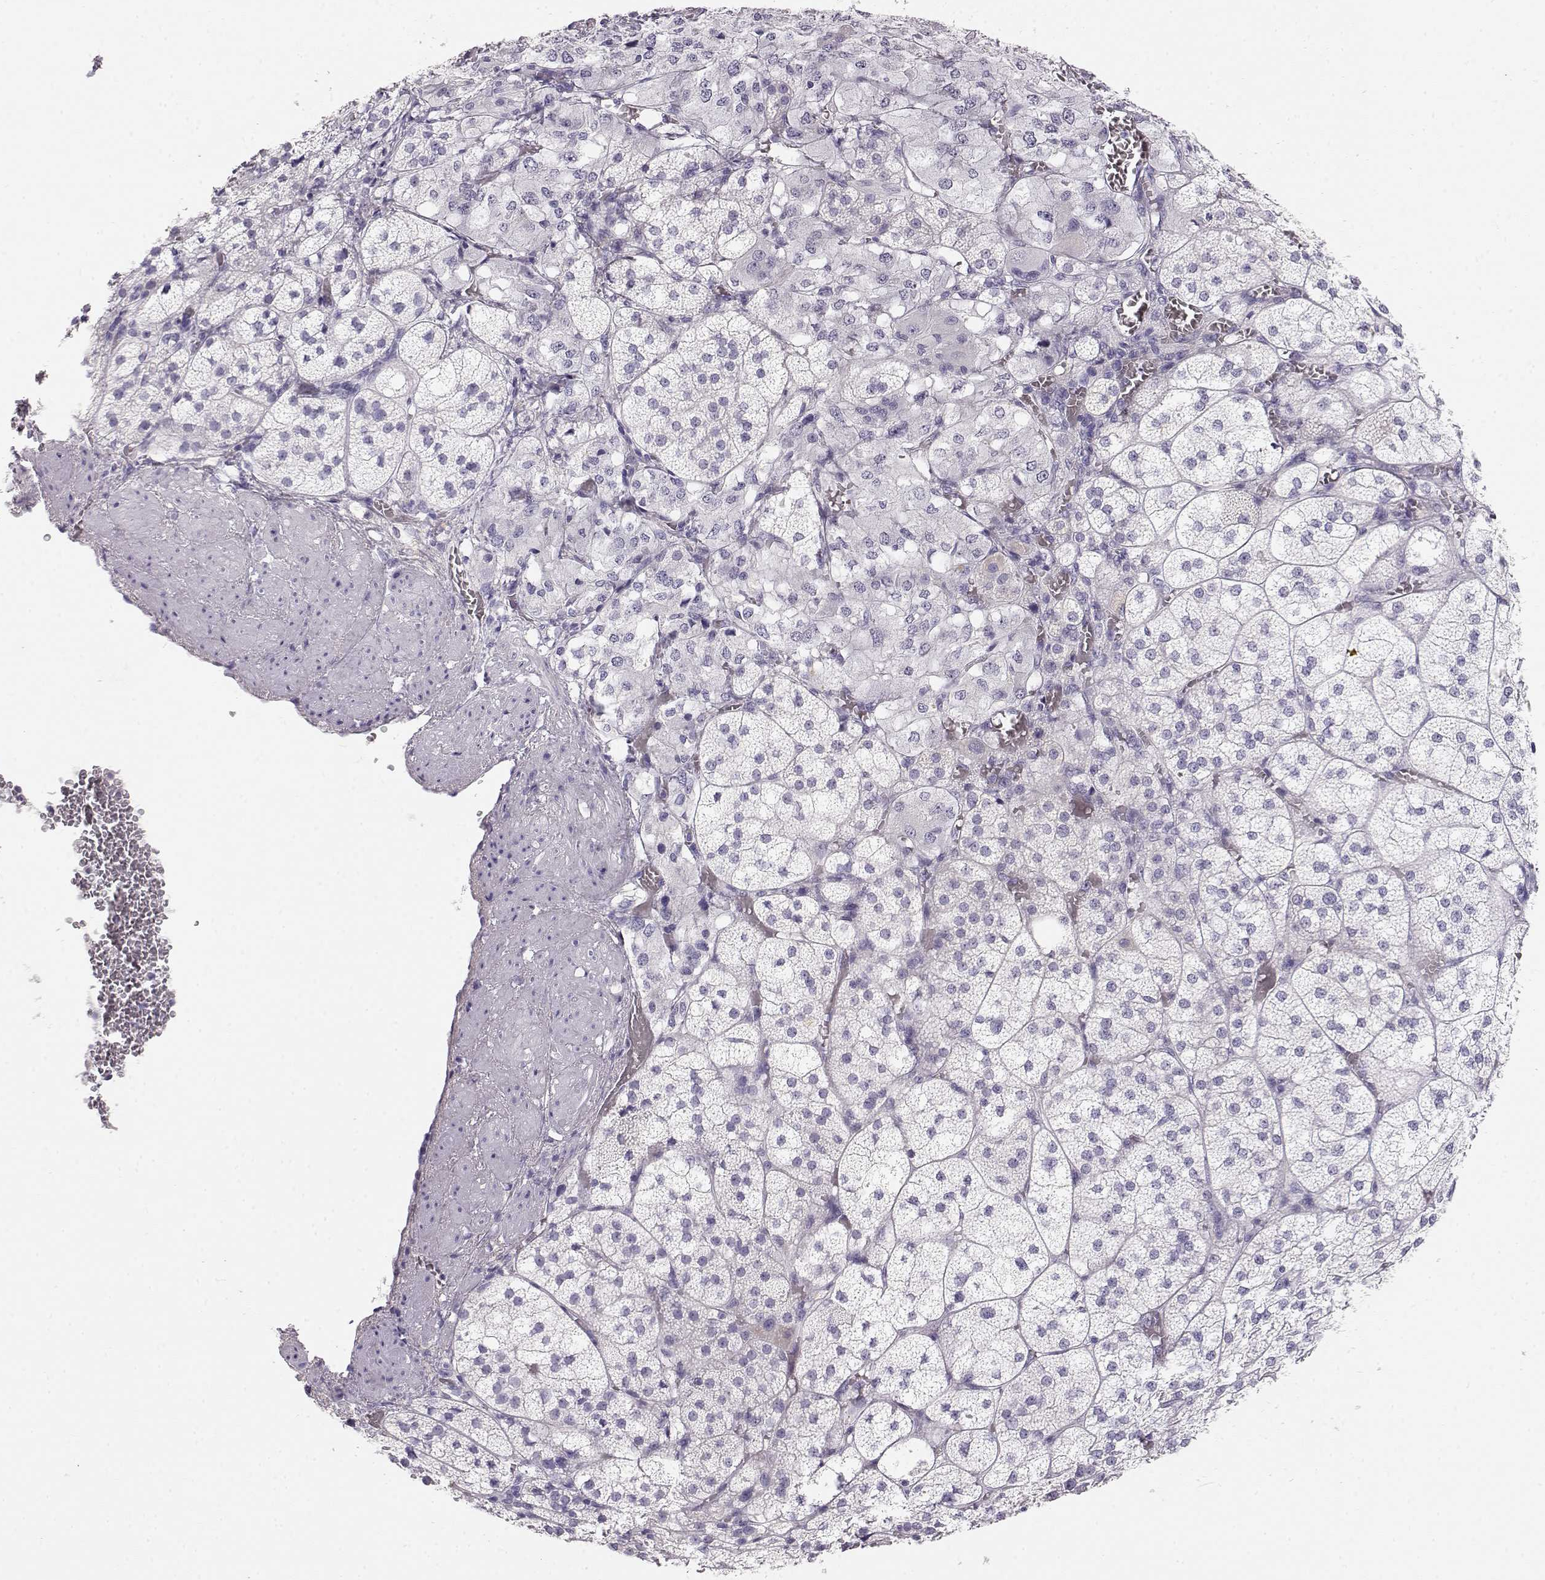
{"staining": {"intensity": "negative", "quantity": "none", "location": "none"}, "tissue": "adrenal gland", "cell_type": "Glandular cells", "image_type": "normal", "snomed": [{"axis": "morphology", "description": "Normal tissue, NOS"}, {"axis": "topography", "description": "Adrenal gland"}], "caption": "The histopathology image exhibits no staining of glandular cells in normal adrenal gland. Brightfield microscopy of immunohistochemistry stained with DAB (3,3'-diaminobenzidine) (brown) and hematoxylin (blue), captured at high magnification.", "gene": "GPR174", "patient": {"sex": "female", "age": 60}}